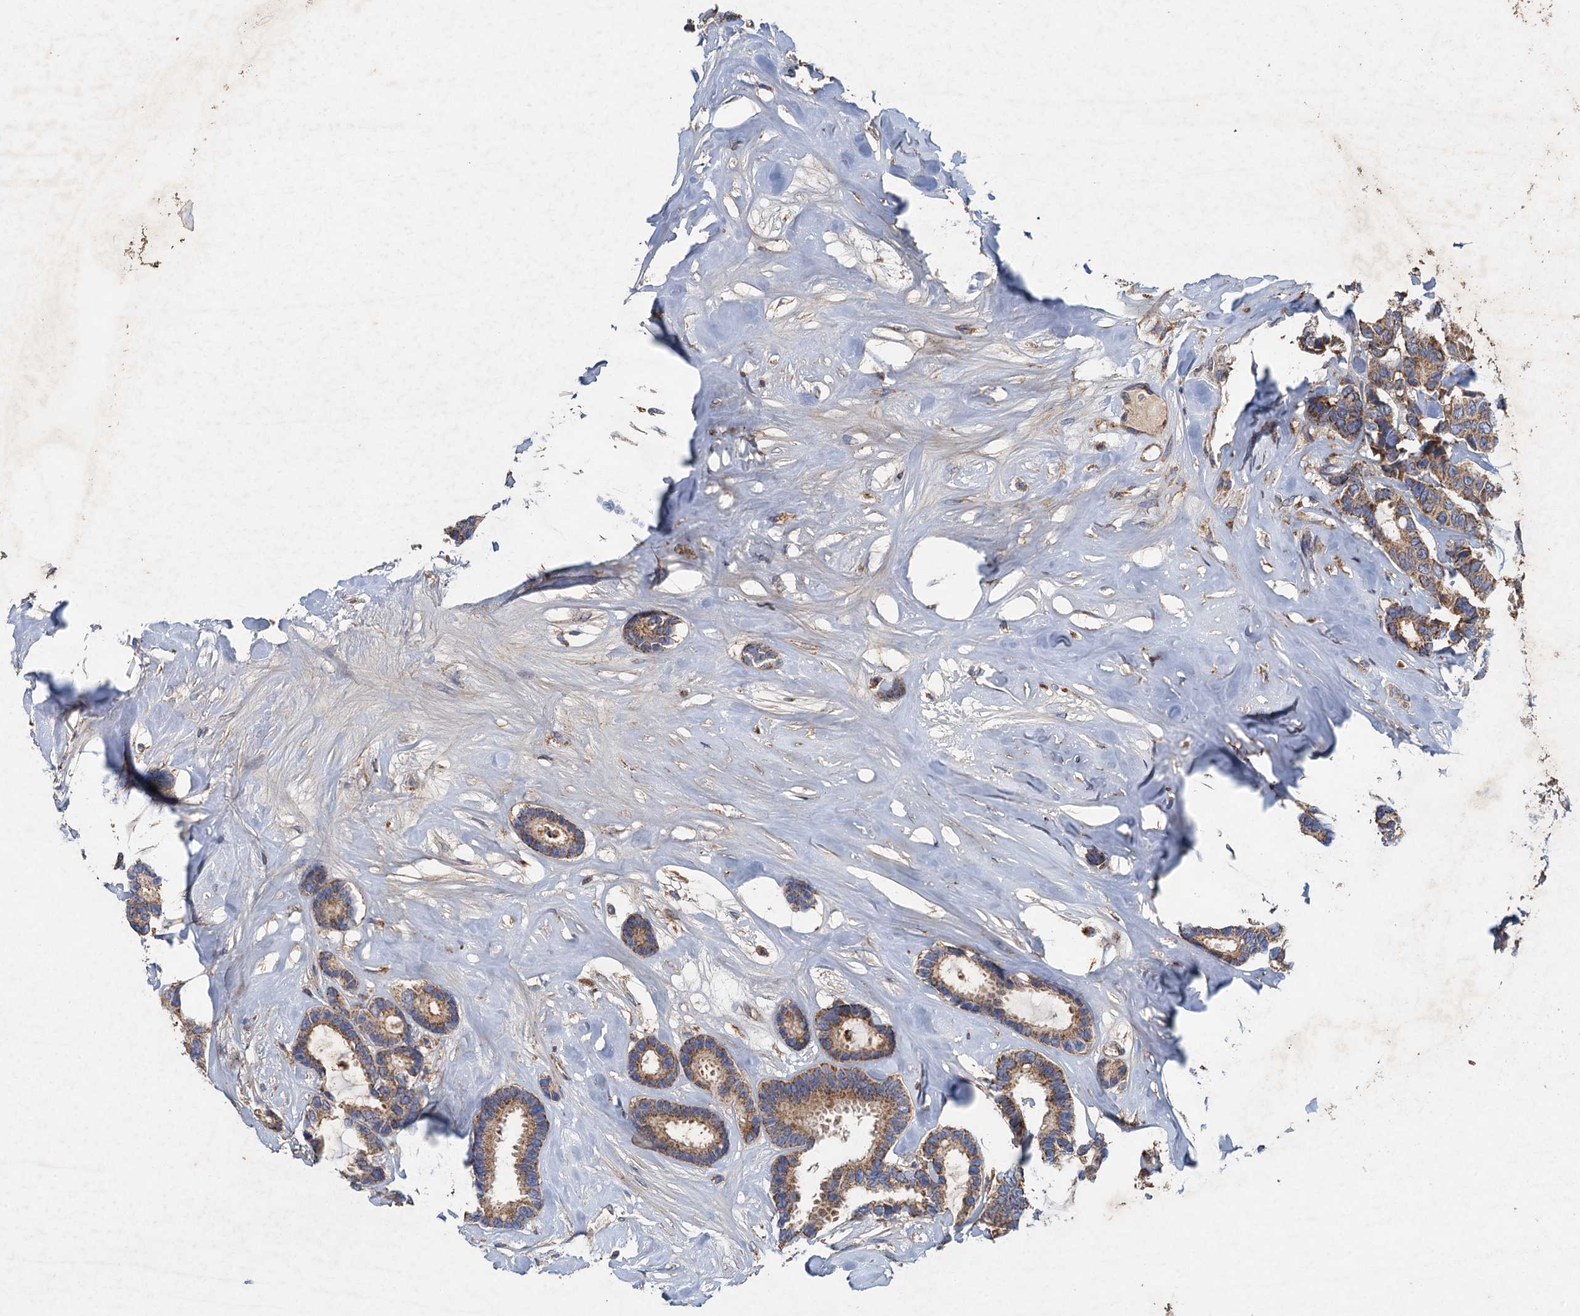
{"staining": {"intensity": "moderate", "quantity": ">75%", "location": "cytoplasmic/membranous"}, "tissue": "breast cancer", "cell_type": "Tumor cells", "image_type": "cancer", "snomed": [{"axis": "morphology", "description": "Duct carcinoma"}, {"axis": "topography", "description": "Breast"}], "caption": "Immunohistochemical staining of human breast intraductal carcinoma exhibits moderate cytoplasmic/membranous protein positivity in approximately >75% of tumor cells.", "gene": "BCS1L", "patient": {"sex": "female", "age": 87}}